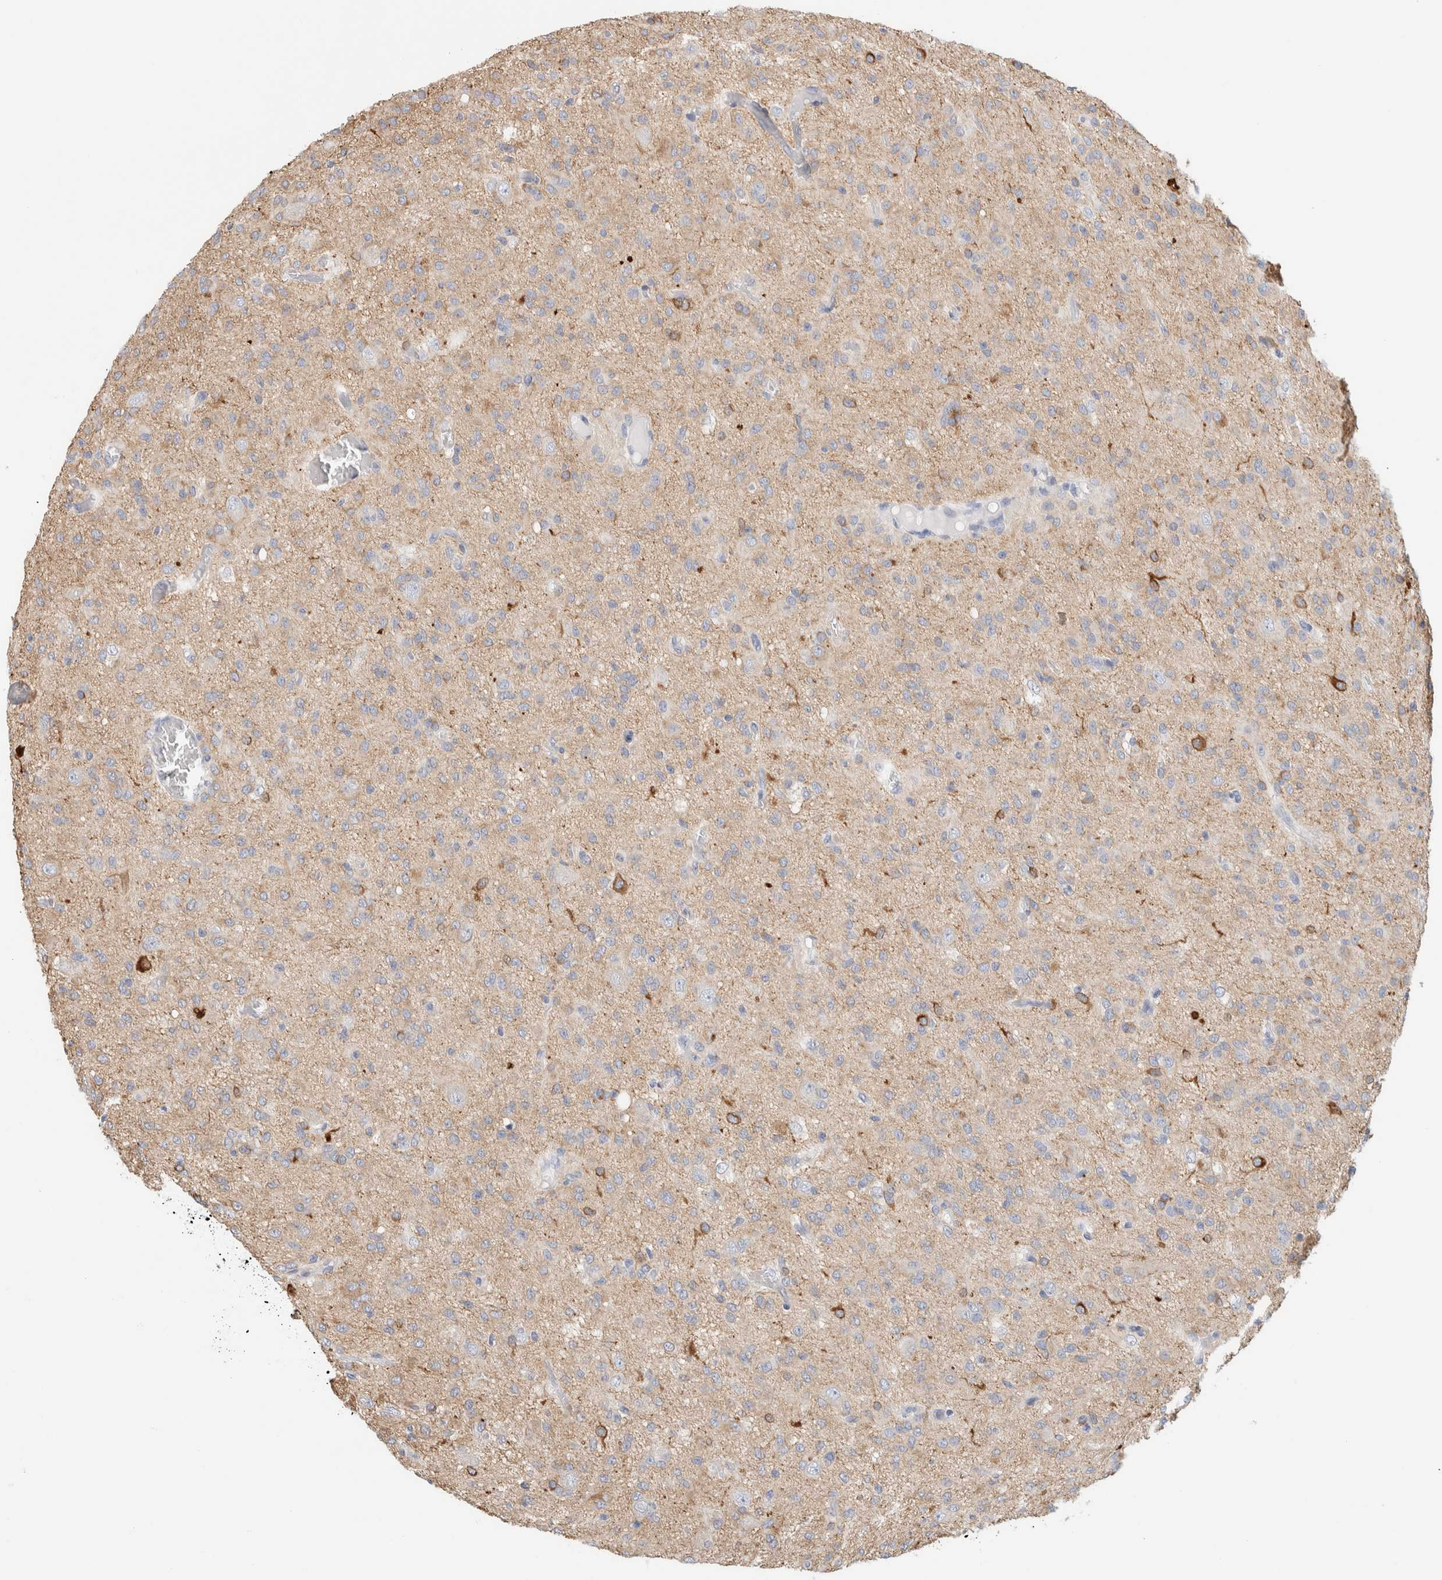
{"staining": {"intensity": "negative", "quantity": "none", "location": "none"}, "tissue": "glioma", "cell_type": "Tumor cells", "image_type": "cancer", "snomed": [{"axis": "morphology", "description": "Glioma, malignant, High grade"}, {"axis": "topography", "description": "Brain"}], "caption": "Immunohistochemistry photomicrograph of neoplastic tissue: human glioma stained with DAB exhibits no significant protein positivity in tumor cells.", "gene": "RTN4", "patient": {"sex": "female", "age": 59}}